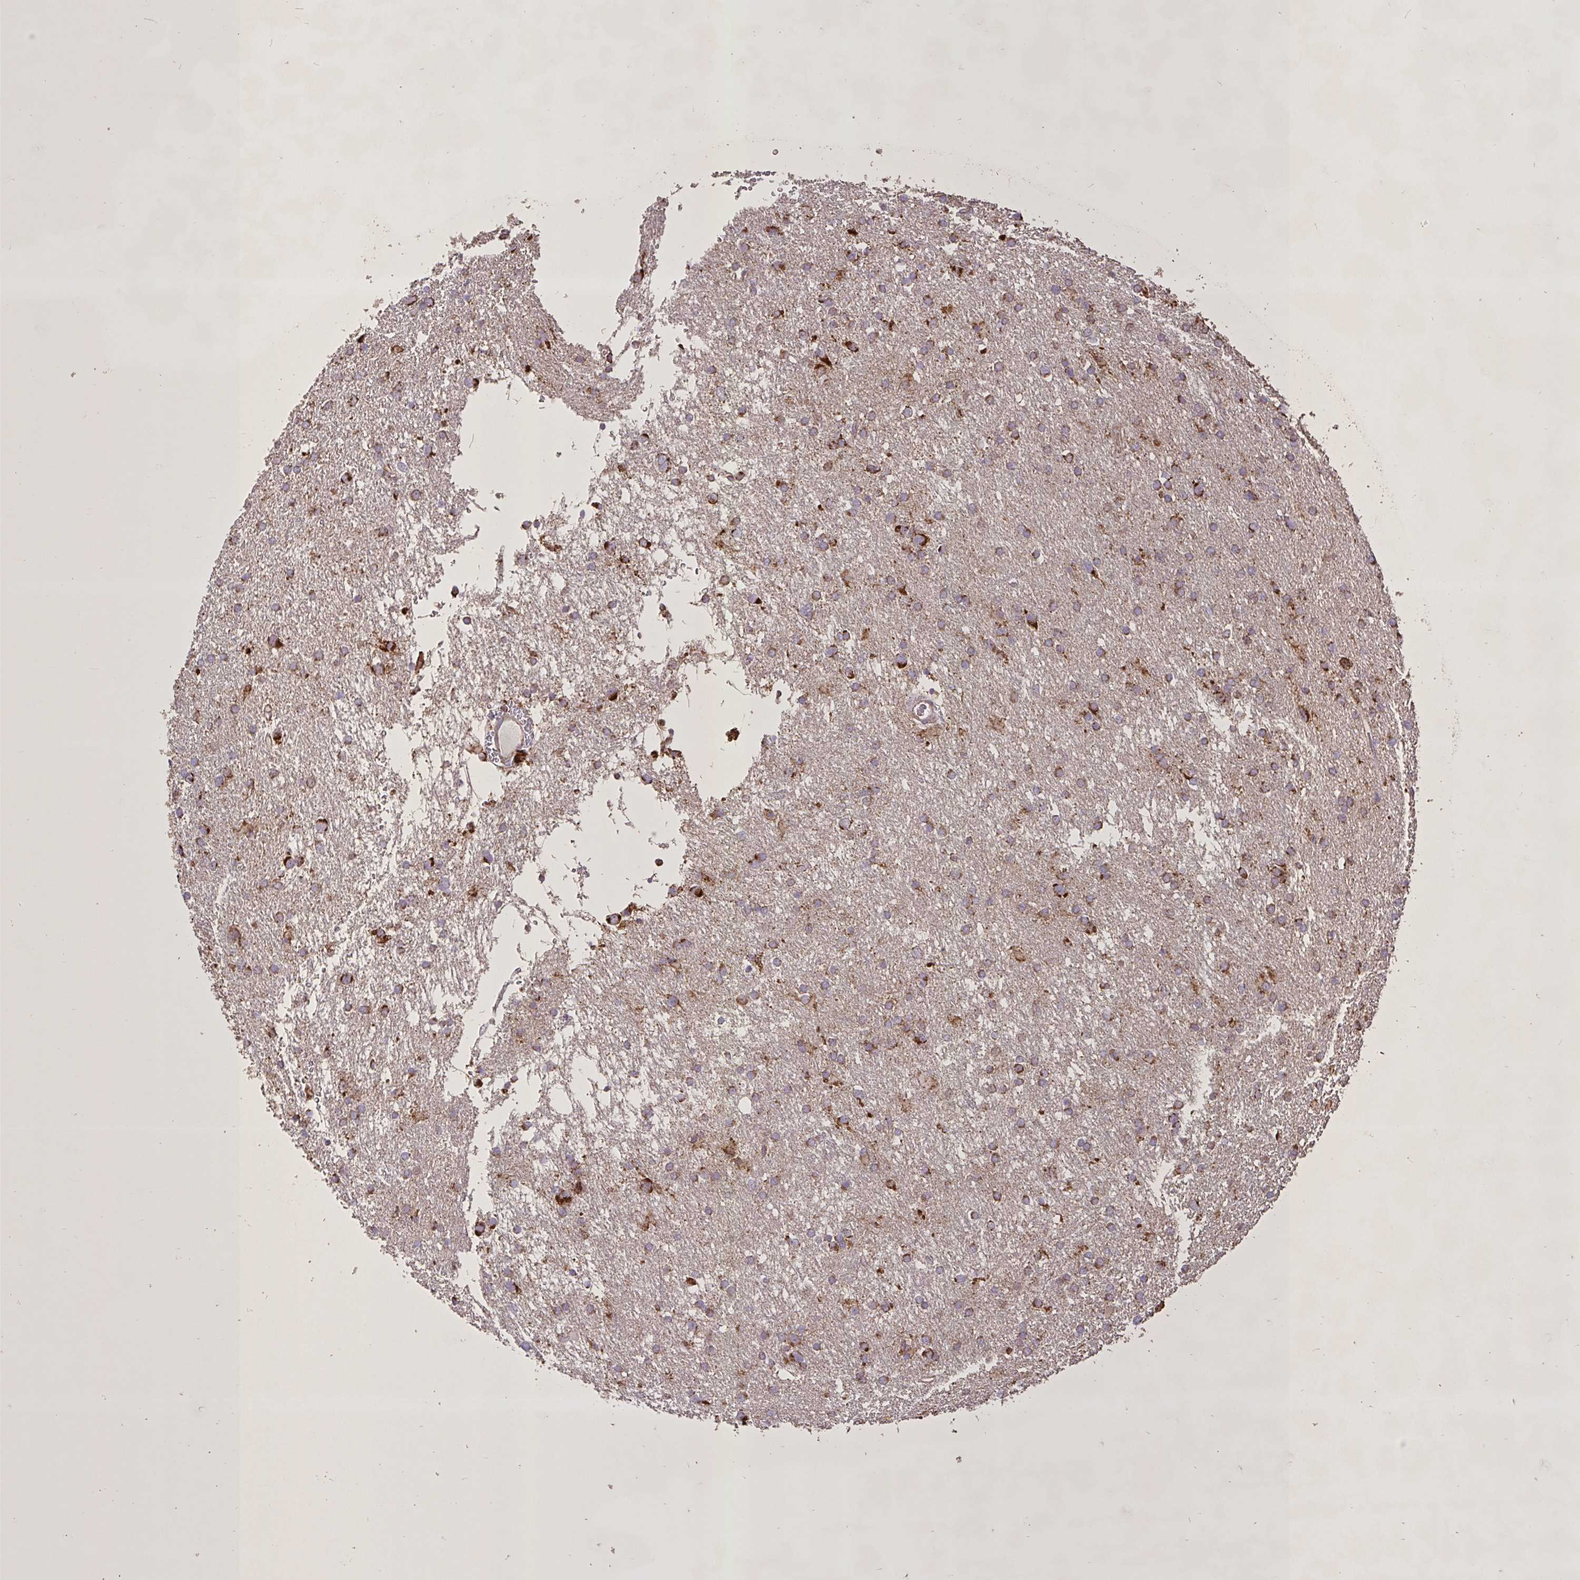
{"staining": {"intensity": "strong", "quantity": "25%-75%", "location": "cytoplasmic/membranous"}, "tissue": "glioma", "cell_type": "Tumor cells", "image_type": "cancer", "snomed": [{"axis": "morphology", "description": "Glioma, malignant, Low grade"}, {"axis": "topography", "description": "Brain"}], "caption": "DAB (3,3'-diaminobenzidine) immunohistochemical staining of human malignant low-grade glioma reveals strong cytoplasmic/membranous protein positivity in approximately 25%-75% of tumor cells.", "gene": "AGK", "patient": {"sex": "female", "age": 32}}